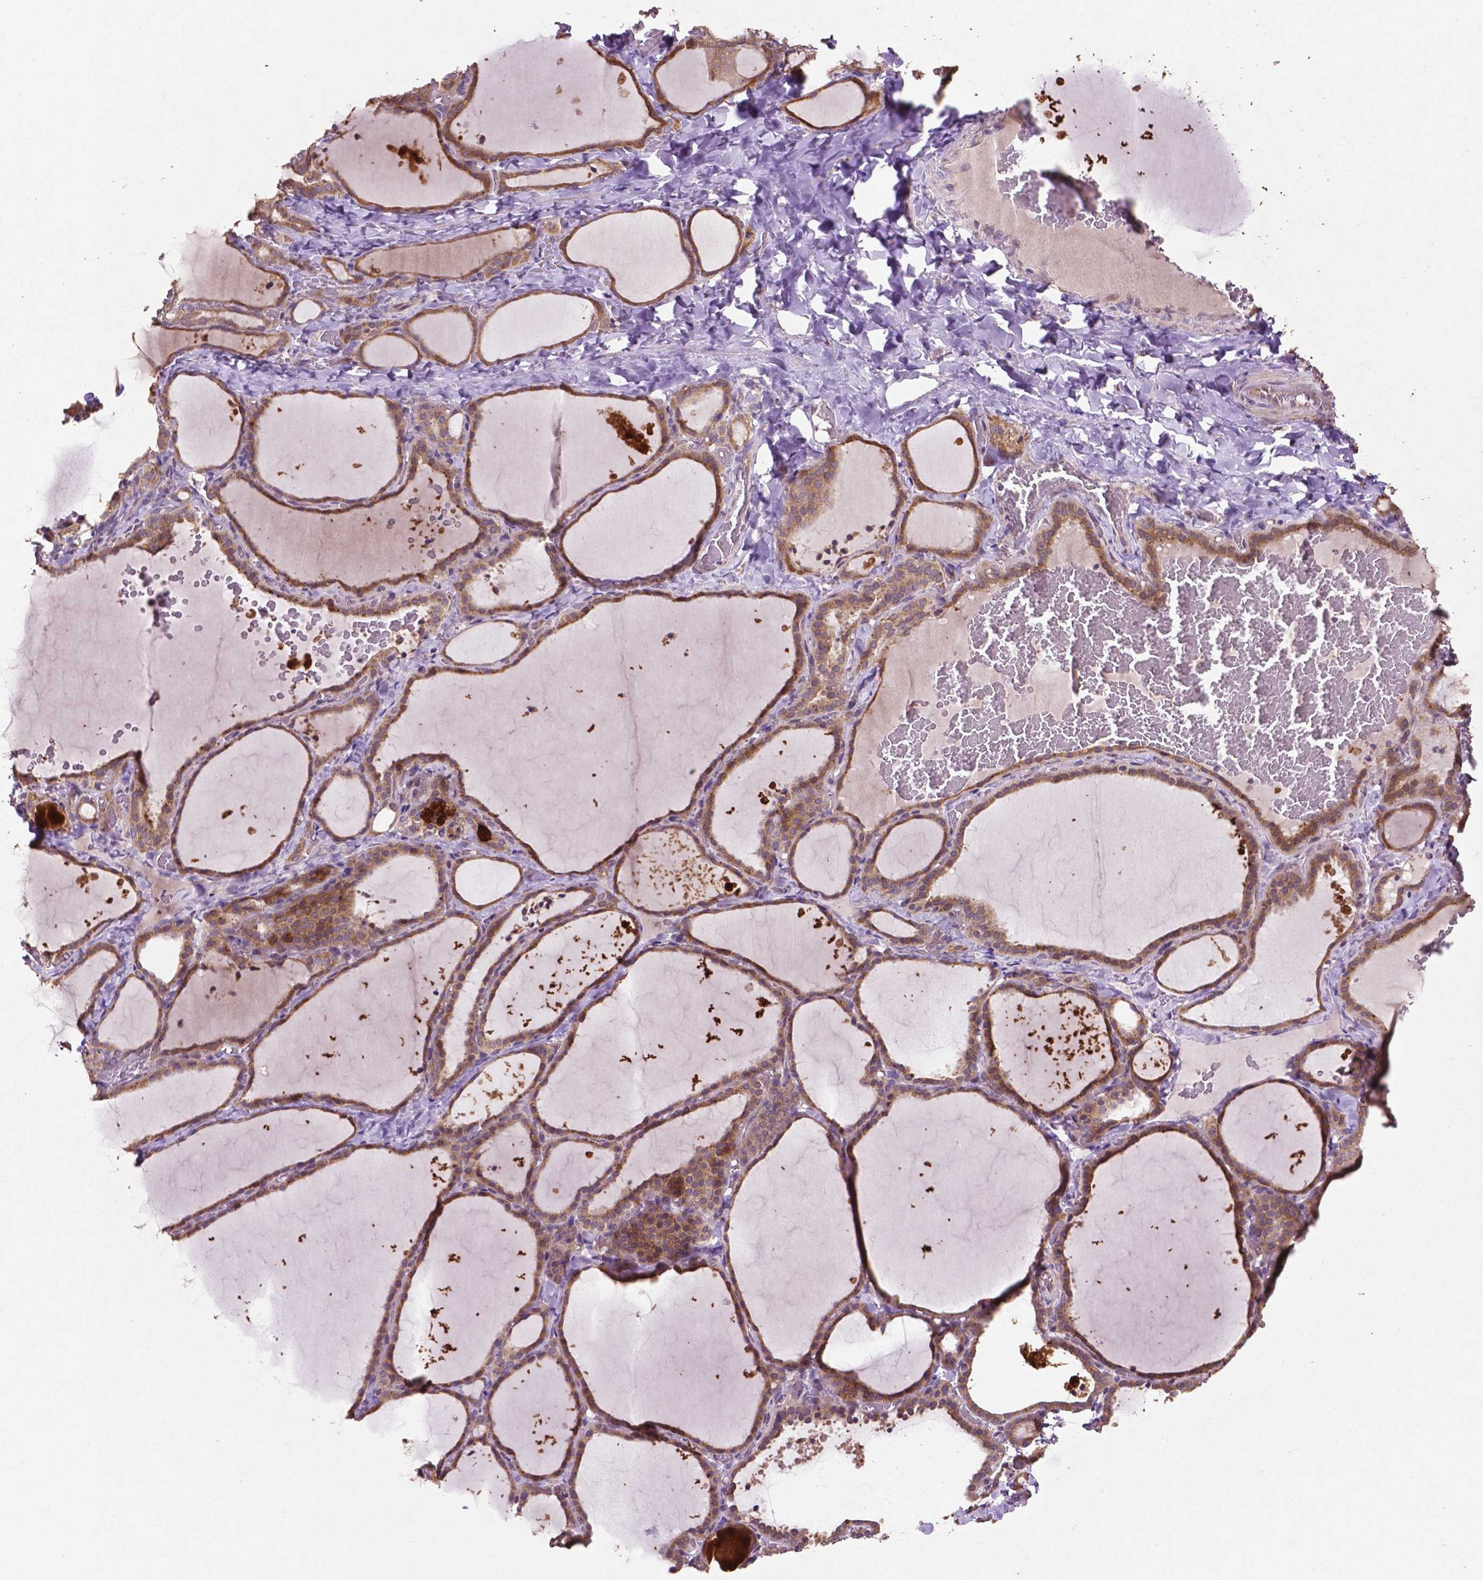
{"staining": {"intensity": "moderate", "quantity": ">75%", "location": "cytoplasmic/membranous"}, "tissue": "thyroid gland", "cell_type": "Glandular cells", "image_type": "normal", "snomed": [{"axis": "morphology", "description": "Normal tissue, NOS"}, {"axis": "topography", "description": "Thyroid gland"}], "caption": "The image displays staining of unremarkable thyroid gland, revealing moderate cytoplasmic/membranous protein expression (brown color) within glandular cells.", "gene": "MBTPS1", "patient": {"sex": "female", "age": 22}}